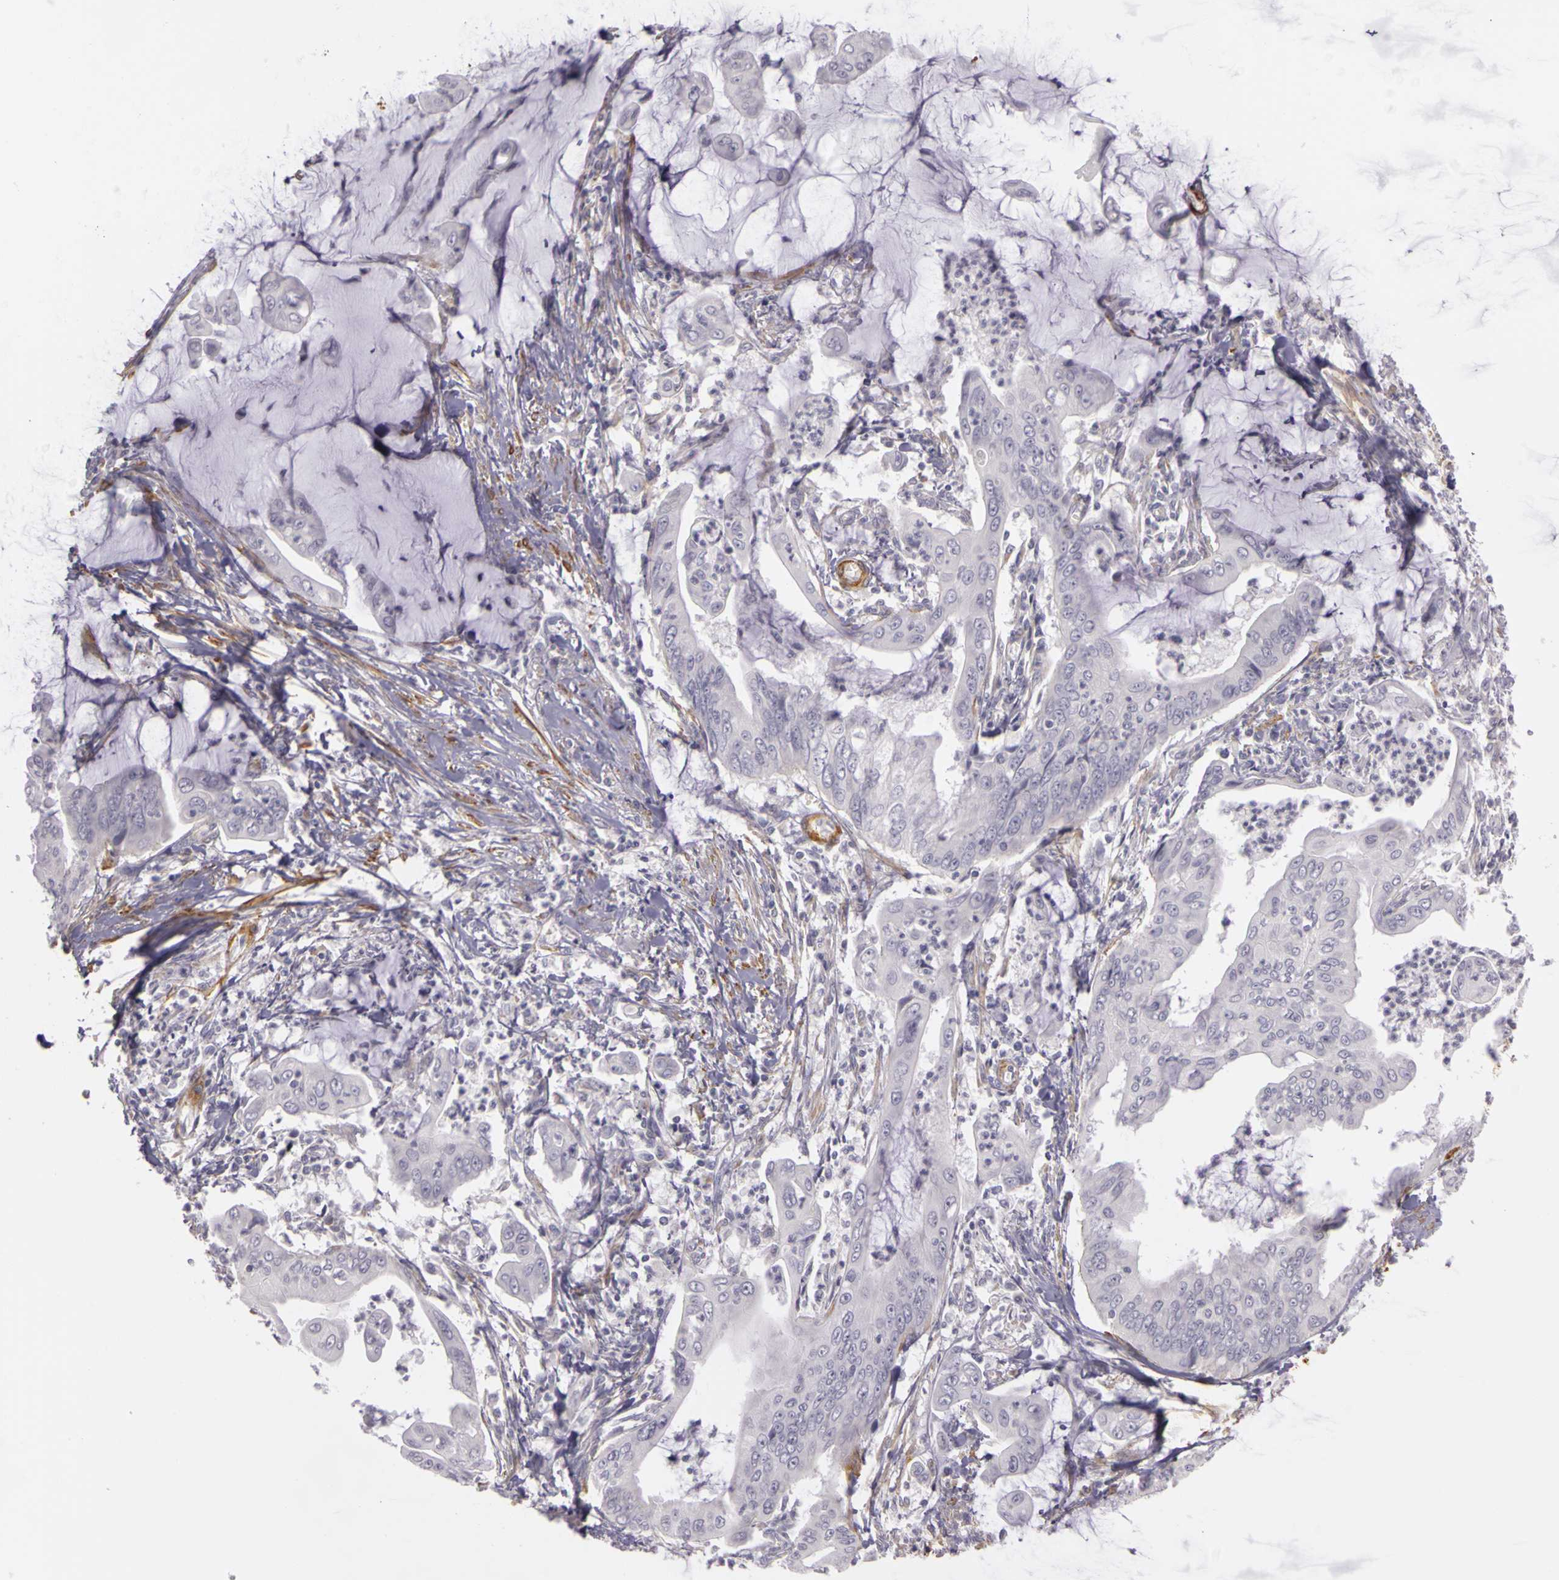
{"staining": {"intensity": "negative", "quantity": "none", "location": "none"}, "tissue": "stomach cancer", "cell_type": "Tumor cells", "image_type": "cancer", "snomed": [{"axis": "morphology", "description": "Adenocarcinoma, NOS"}, {"axis": "topography", "description": "Stomach, upper"}], "caption": "This is an immunohistochemistry (IHC) histopathology image of human adenocarcinoma (stomach). There is no positivity in tumor cells.", "gene": "CNTN2", "patient": {"sex": "male", "age": 80}}